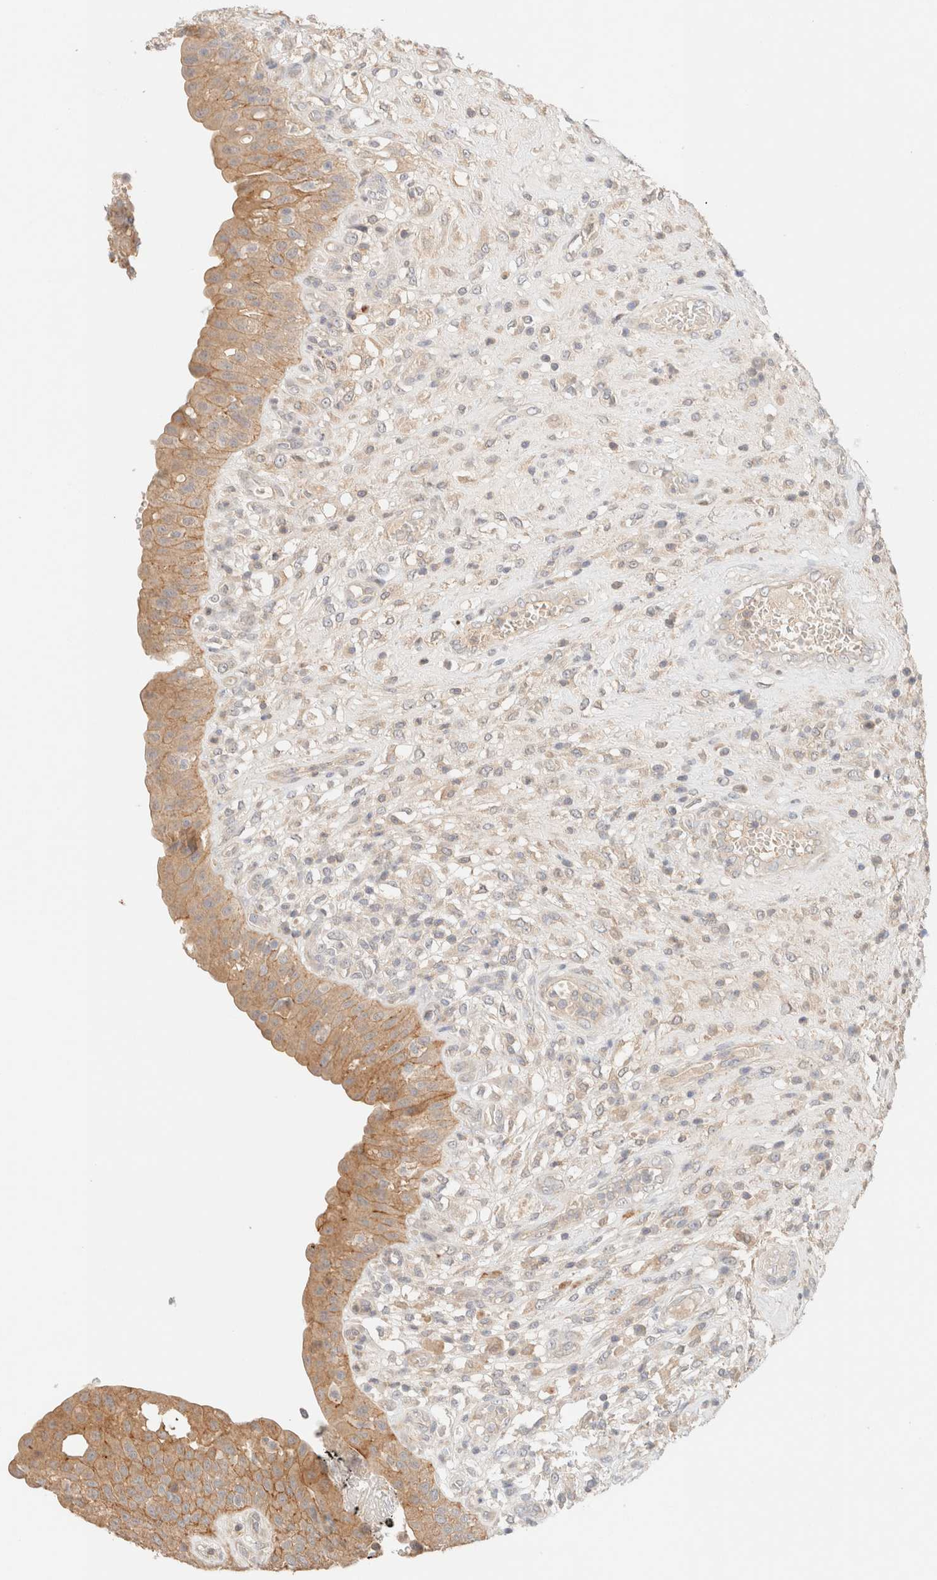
{"staining": {"intensity": "moderate", "quantity": ">75%", "location": "cytoplasmic/membranous"}, "tissue": "urinary bladder", "cell_type": "Urothelial cells", "image_type": "normal", "snomed": [{"axis": "morphology", "description": "Normal tissue, NOS"}, {"axis": "topography", "description": "Urinary bladder"}], "caption": "Unremarkable urinary bladder reveals moderate cytoplasmic/membranous expression in approximately >75% of urothelial cells.", "gene": "SGSM2", "patient": {"sex": "female", "age": 62}}